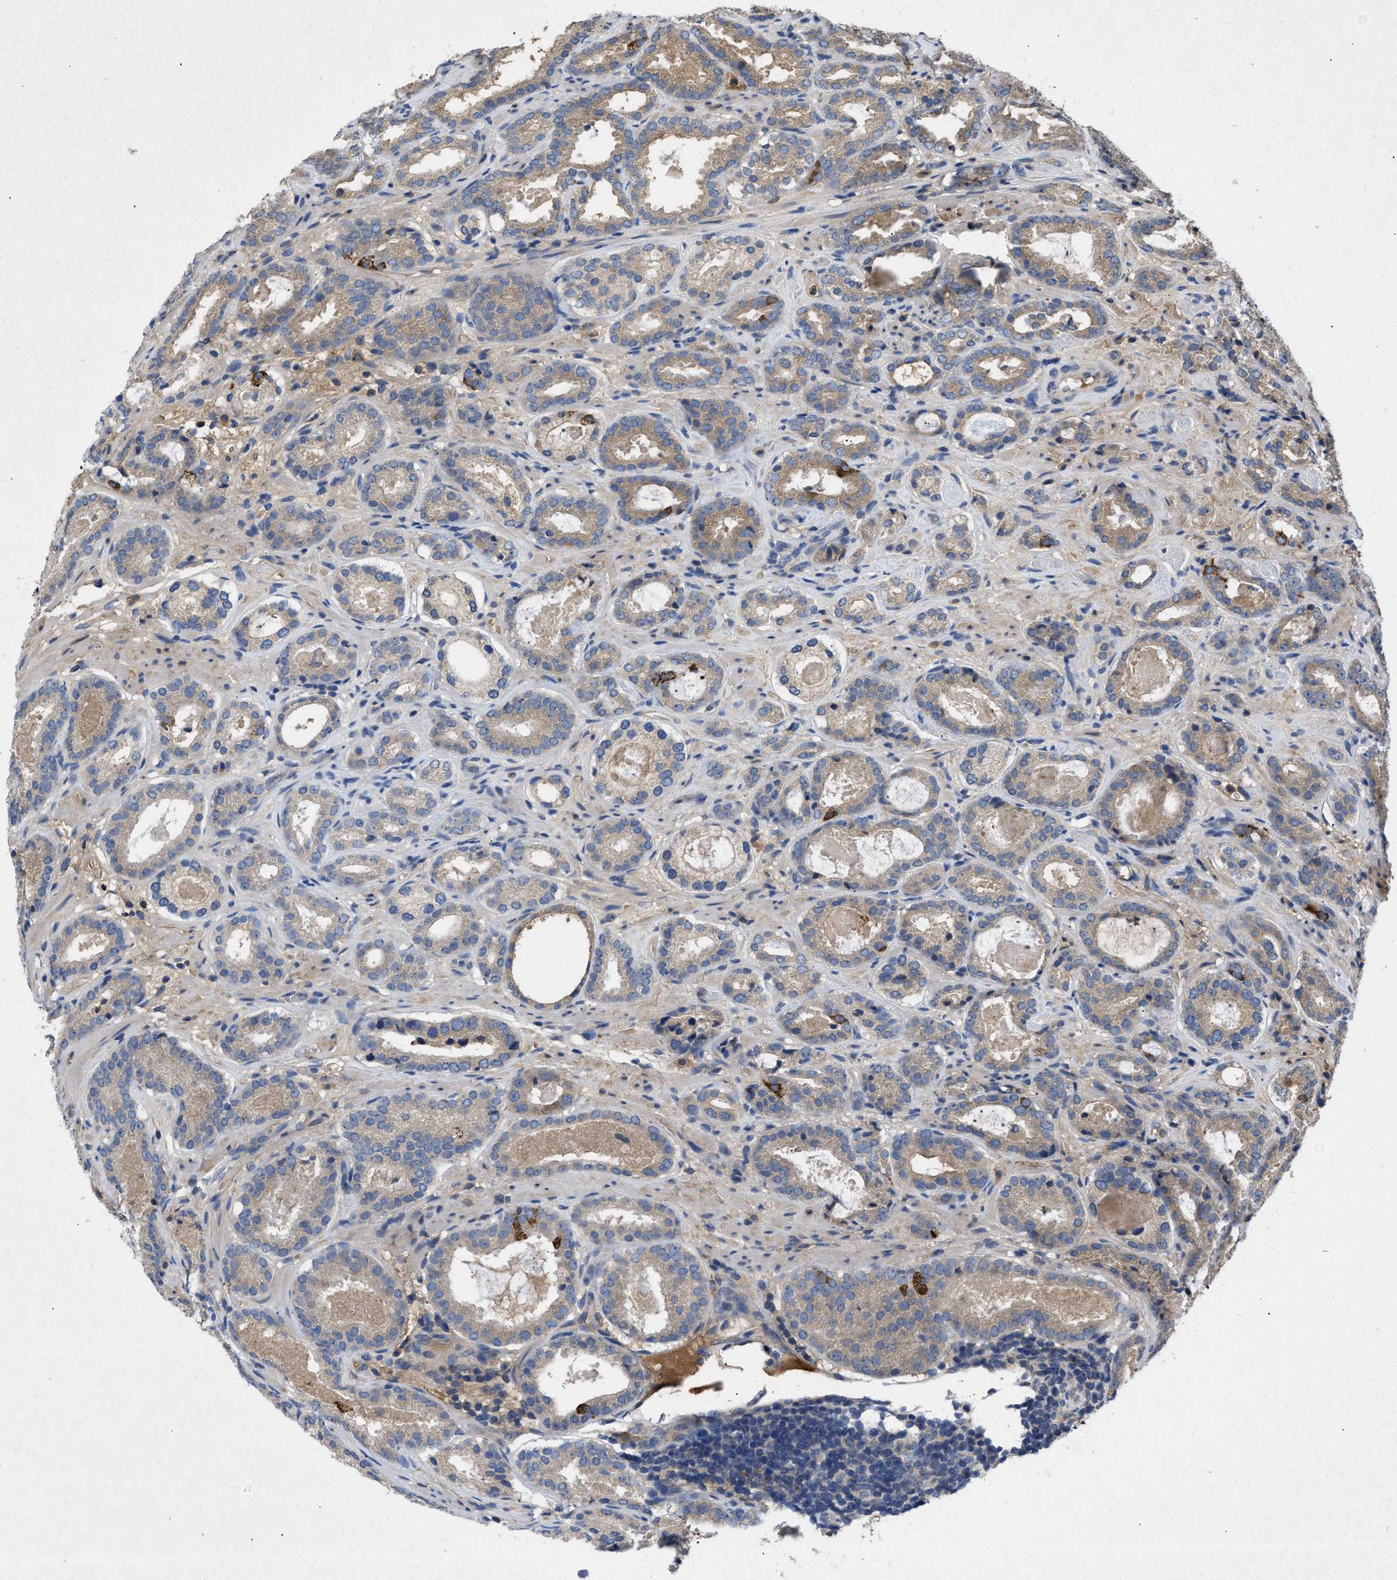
{"staining": {"intensity": "moderate", "quantity": ">75%", "location": "cytoplasmic/membranous"}, "tissue": "prostate cancer", "cell_type": "Tumor cells", "image_type": "cancer", "snomed": [{"axis": "morphology", "description": "Adenocarcinoma, Low grade"}, {"axis": "topography", "description": "Prostate"}], "caption": "Immunohistochemical staining of prostate cancer (low-grade adenocarcinoma) displays moderate cytoplasmic/membranous protein positivity in about >75% of tumor cells.", "gene": "VPS4A", "patient": {"sex": "male", "age": 69}}